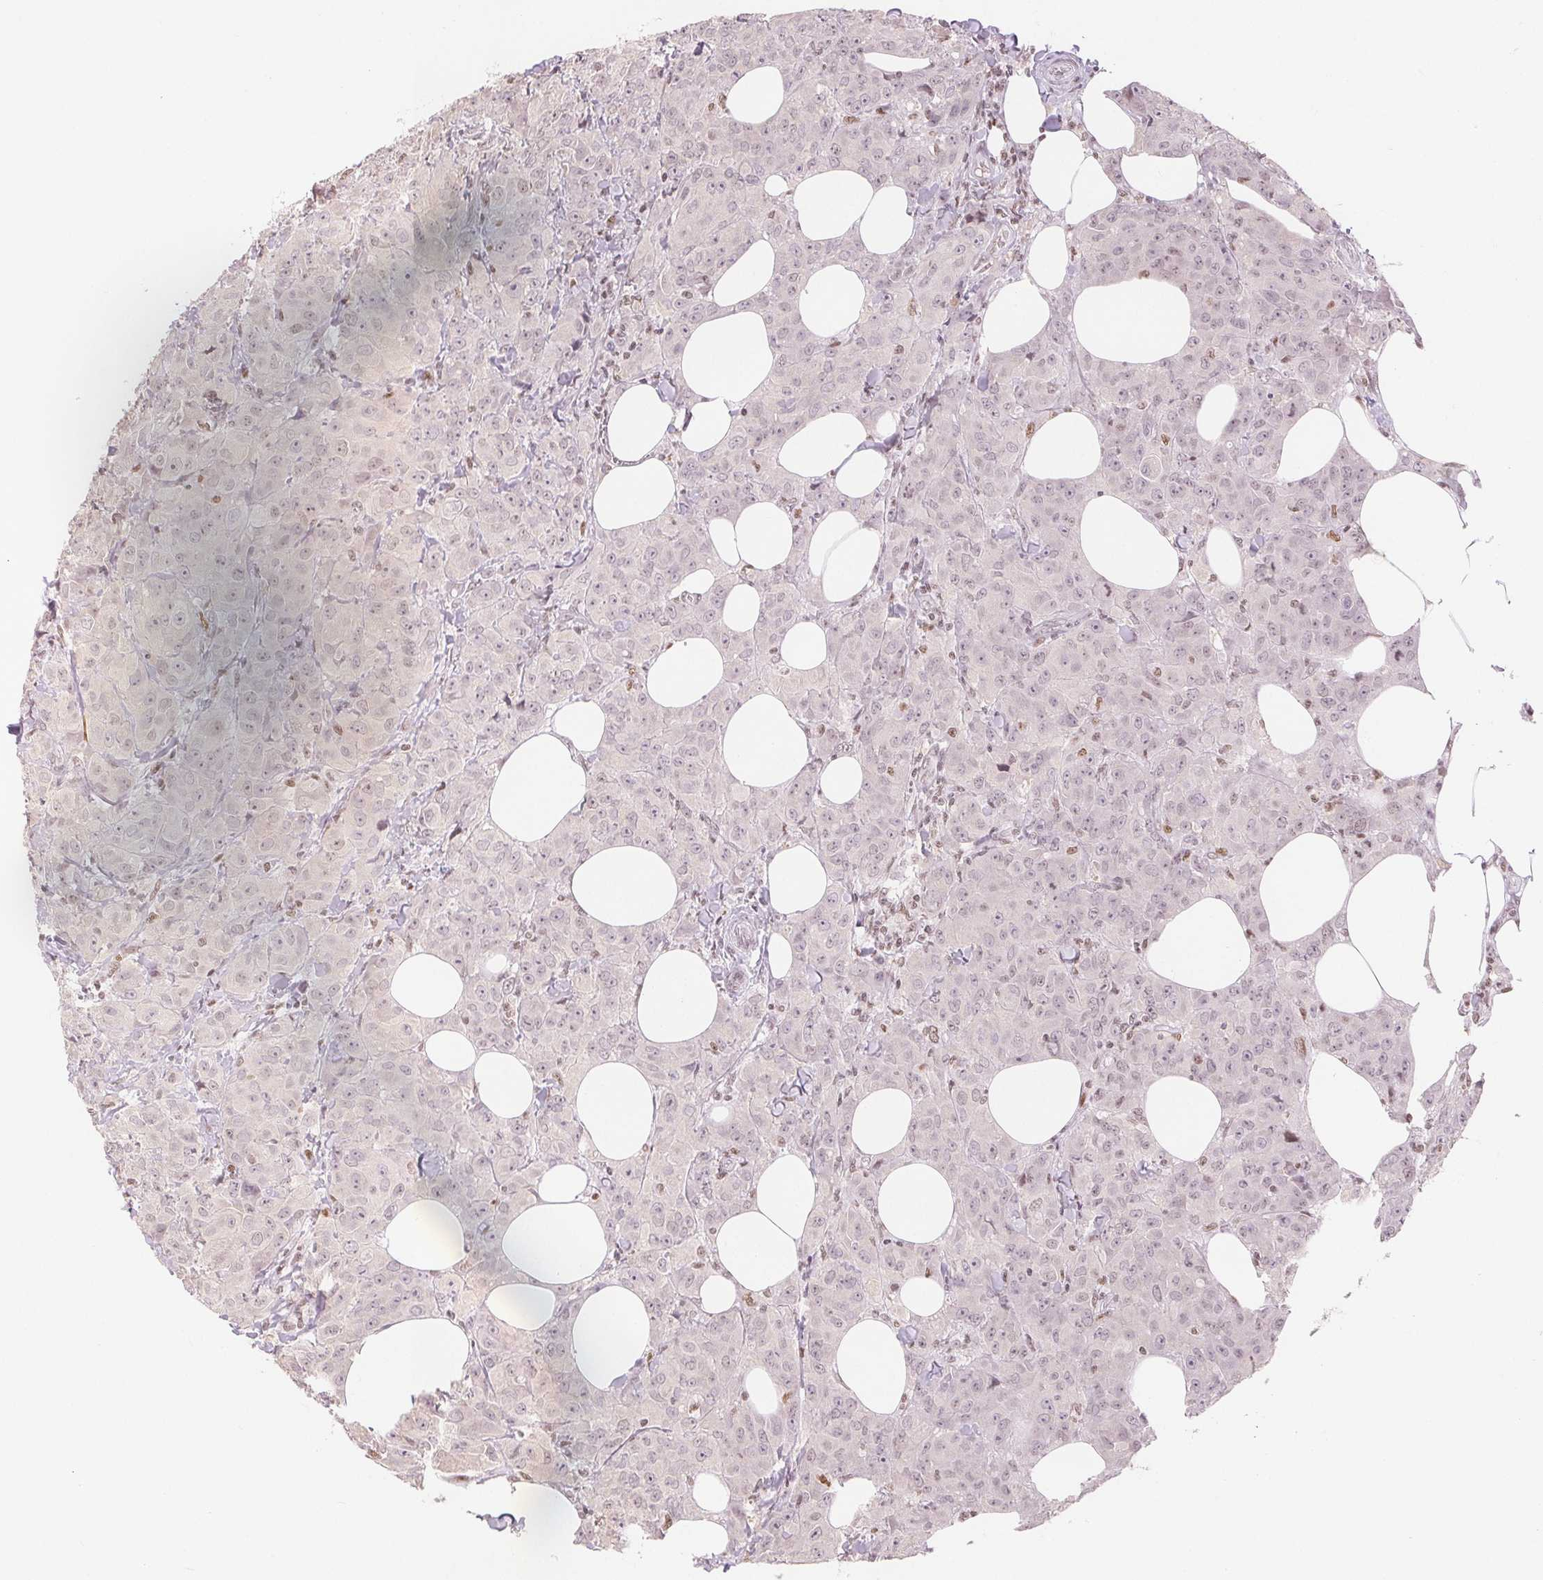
{"staining": {"intensity": "weak", "quantity": "<25%", "location": "nuclear"}, "tissue": "breast cancer", "cell_type": "Tumor cells", "image_type": "cancer", "snomed": [{"axis": "morphology", "description": "Normal tissue, NOS"}, {"axis": "morphology", "description": "Duct carcinoma"}, {"axis": "topography", "description": "Breast"}], "caption": "Breast intraductal carcinoma was stained to show a protein in brown. There is no significant staining in tumor cells. (DAB immunohistochemistry (IHC) with hematoxylin counter stain).", "gene": "DEK", "patient": {"sex": "female", "age": 43}}